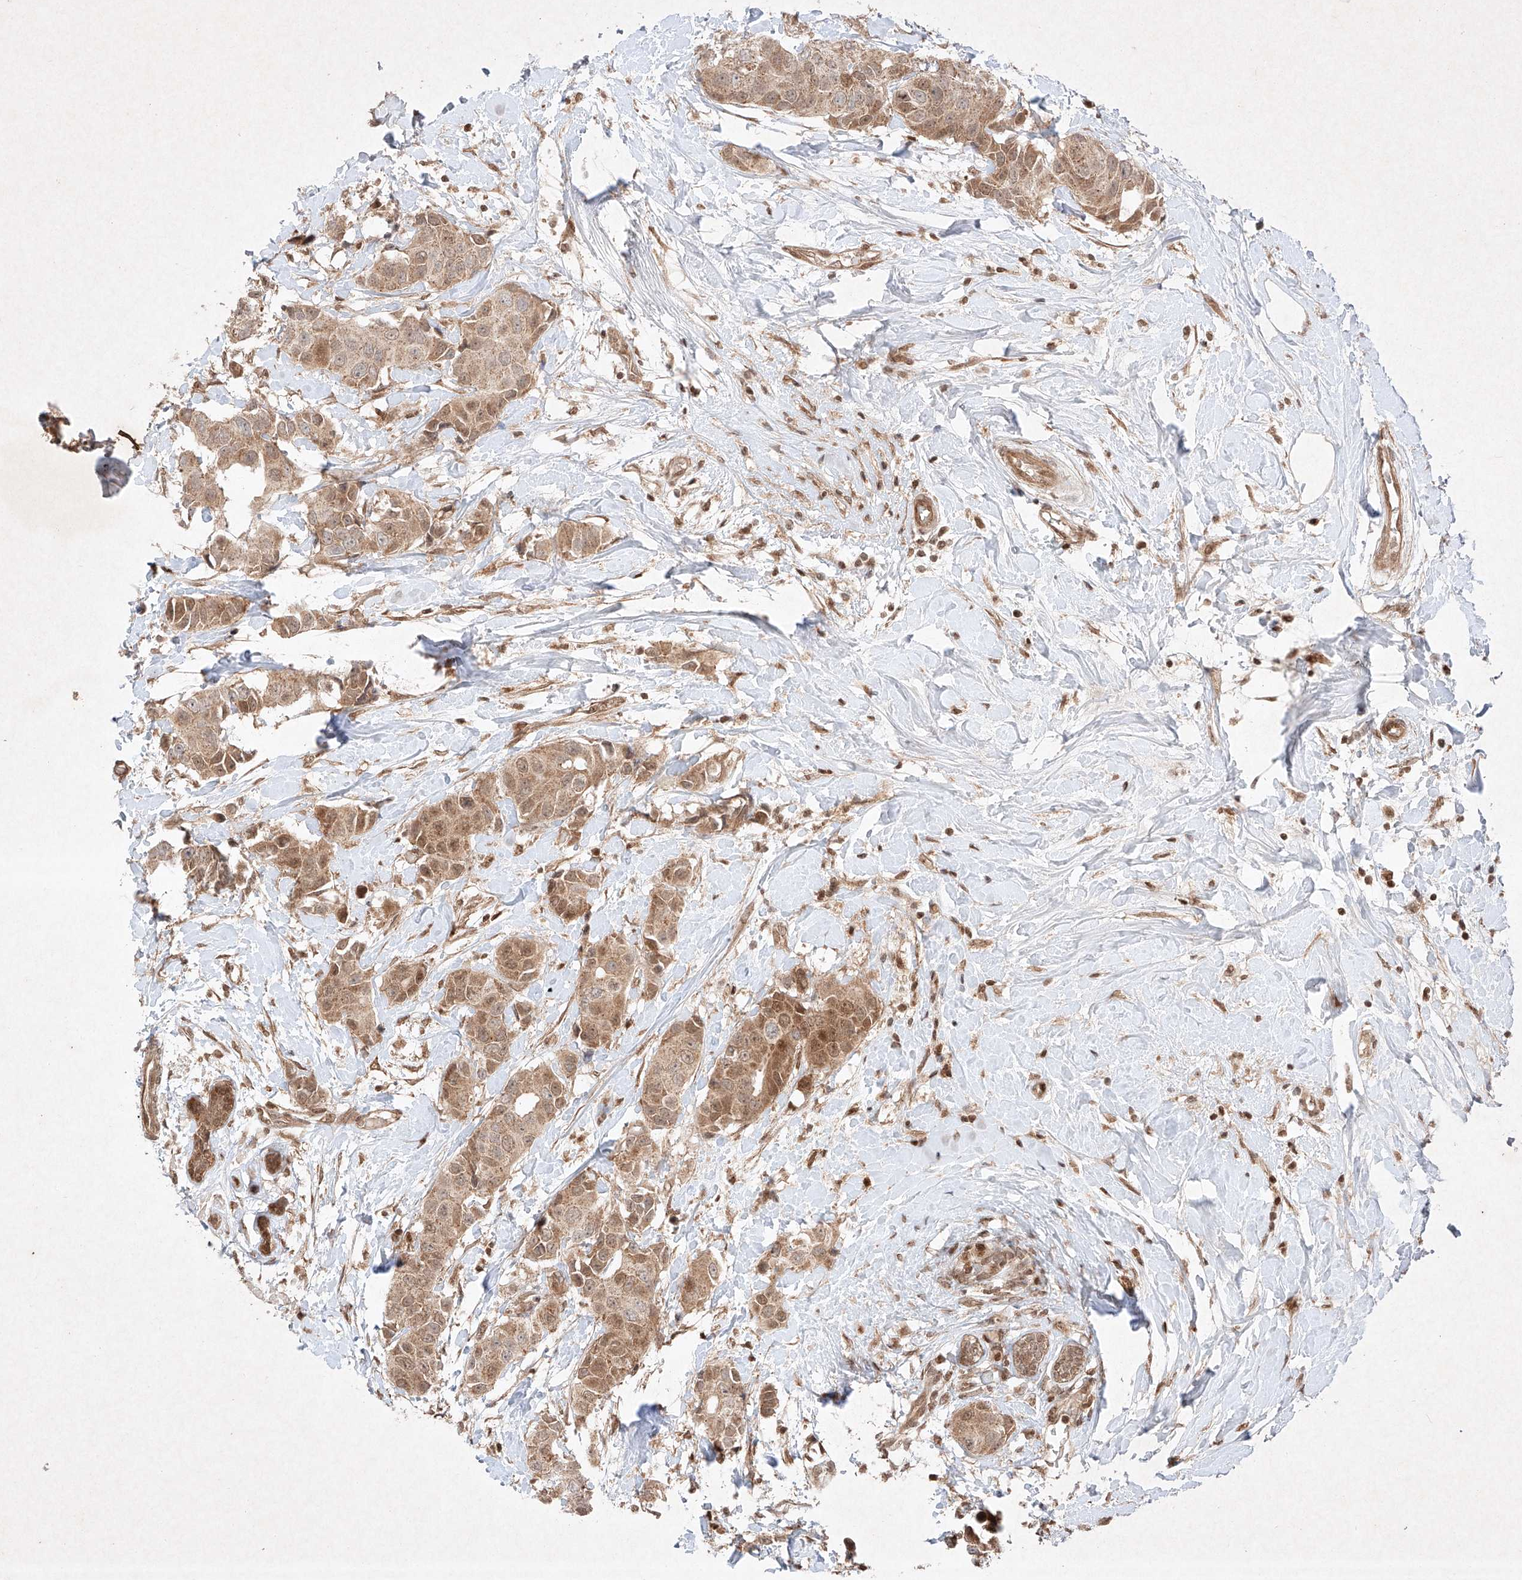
{"staining": {"intensity": "moderate", "quantity": ">75%", "location": "cytoplasmic/membranous,nuclear"}, "tissue": "breast cancer", "cell_type": "Tumor cells", "image_type": "cancer", "snomed": [{"axis": "morphology", "description": "Normal tissue, NOS"}, {"axis": "morphology", "description": "Duct carcinoma"}, {"axis": "topography", "description": "Breast"}], "caption": "Invasive ductal carcinoma (breast) stained with a protein marker shows moderate staining in tumor cells.", "gene": "RNF31", "patient": {"sex": "female", "age": 39}}